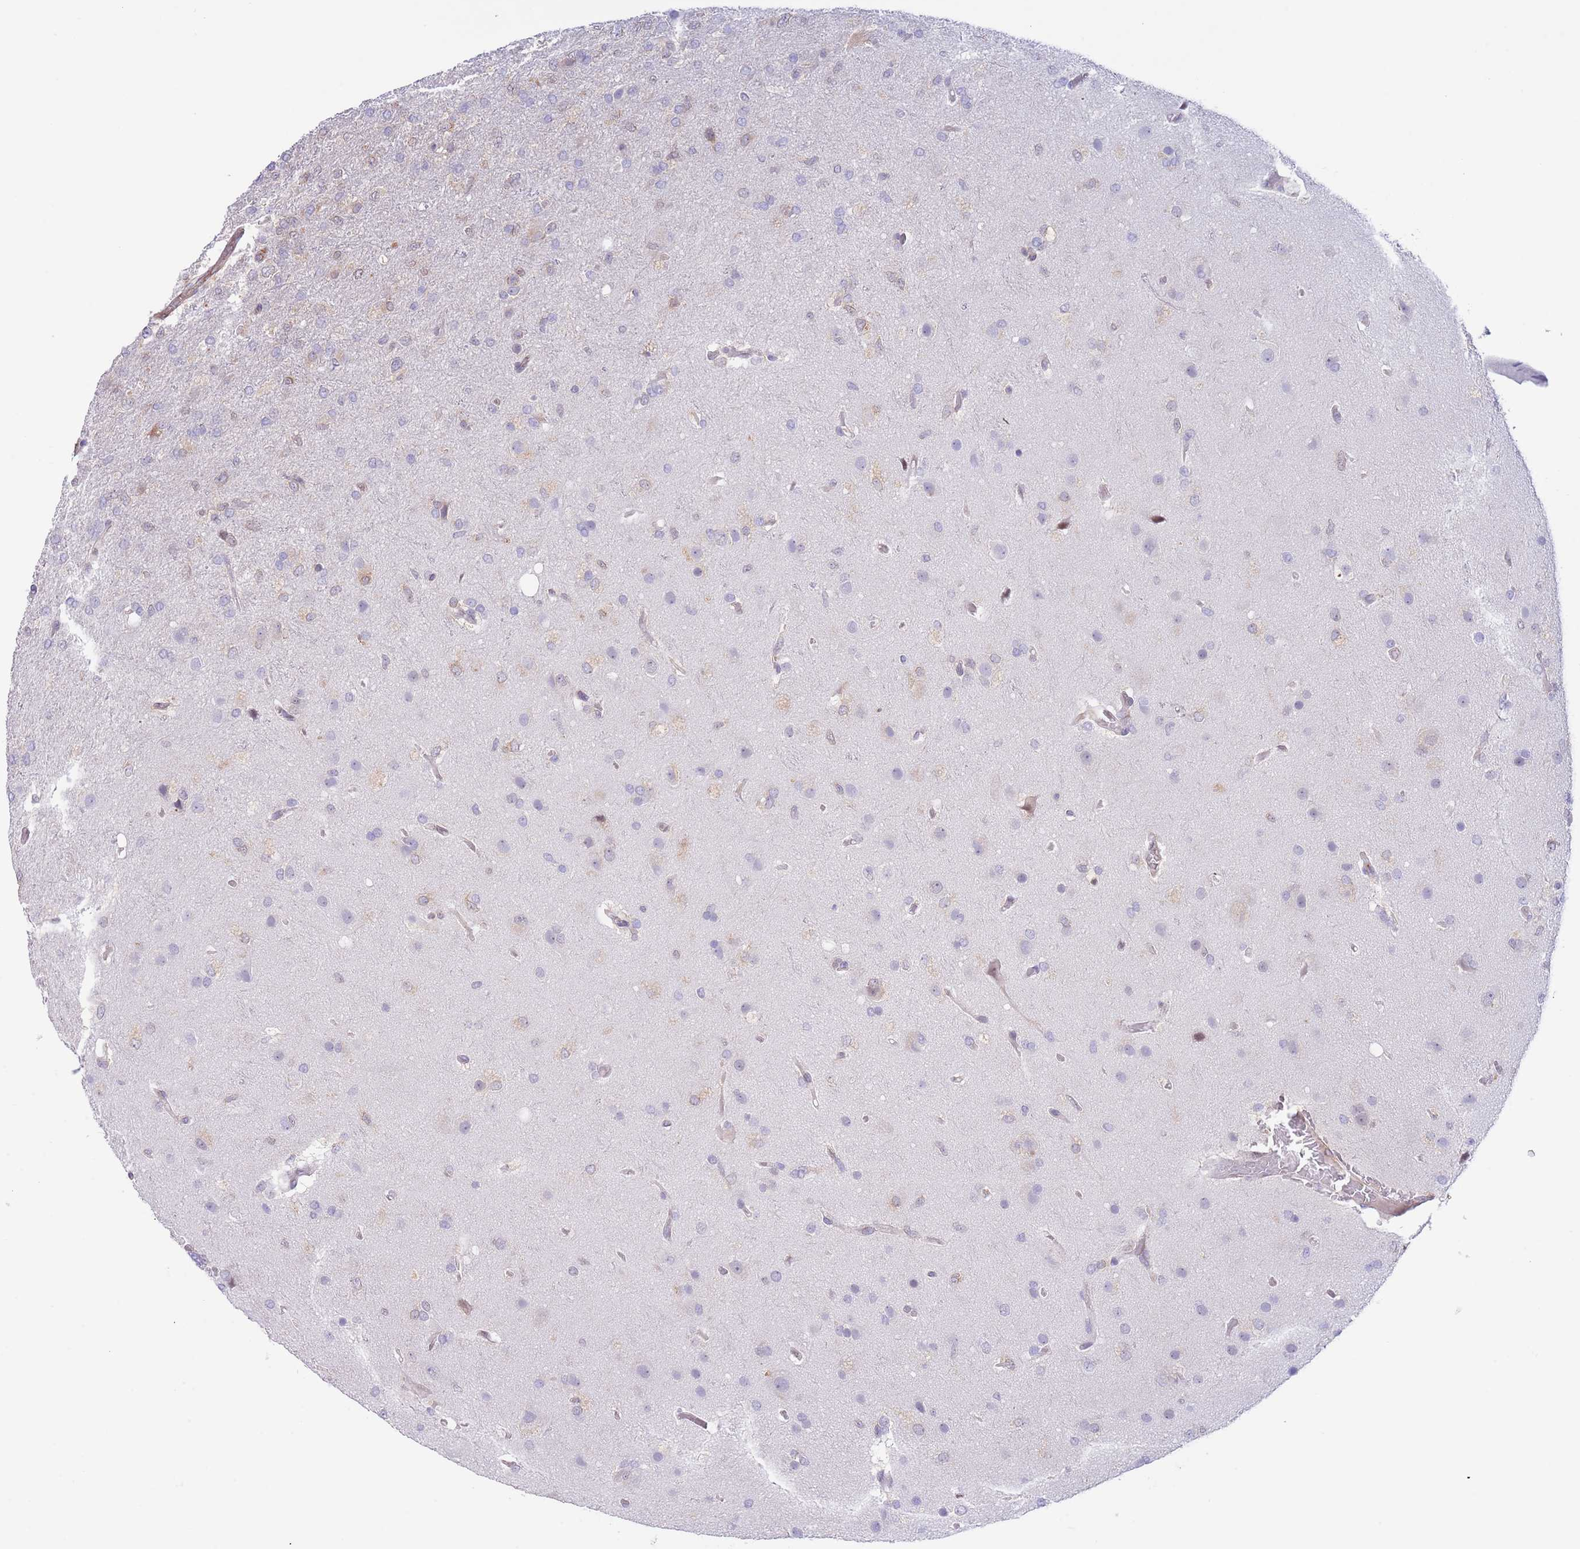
{"staining": {"intensity": "weak", "quantity": "<25%", "location": "cytoplasmic/membranous"}, "tissue": "glioma", "cell_type": "Tumor cells", "image_type": "cancer", "snomed": [{"axis": "morphology", "description": "Glioma, malignant, High grade"}, {"axis": "topography", "description": "Brain"}], "caption": "Immunohistochemistry (IHC) histopathology image of human malignant glioma (high-grade) stained for a protein (brown), which displays no positivity in tumor cells. (DAB IHC with hematoxylin counter stain).", "gene": "EBPL", "patient": {"sex": "female", "age": 74}}